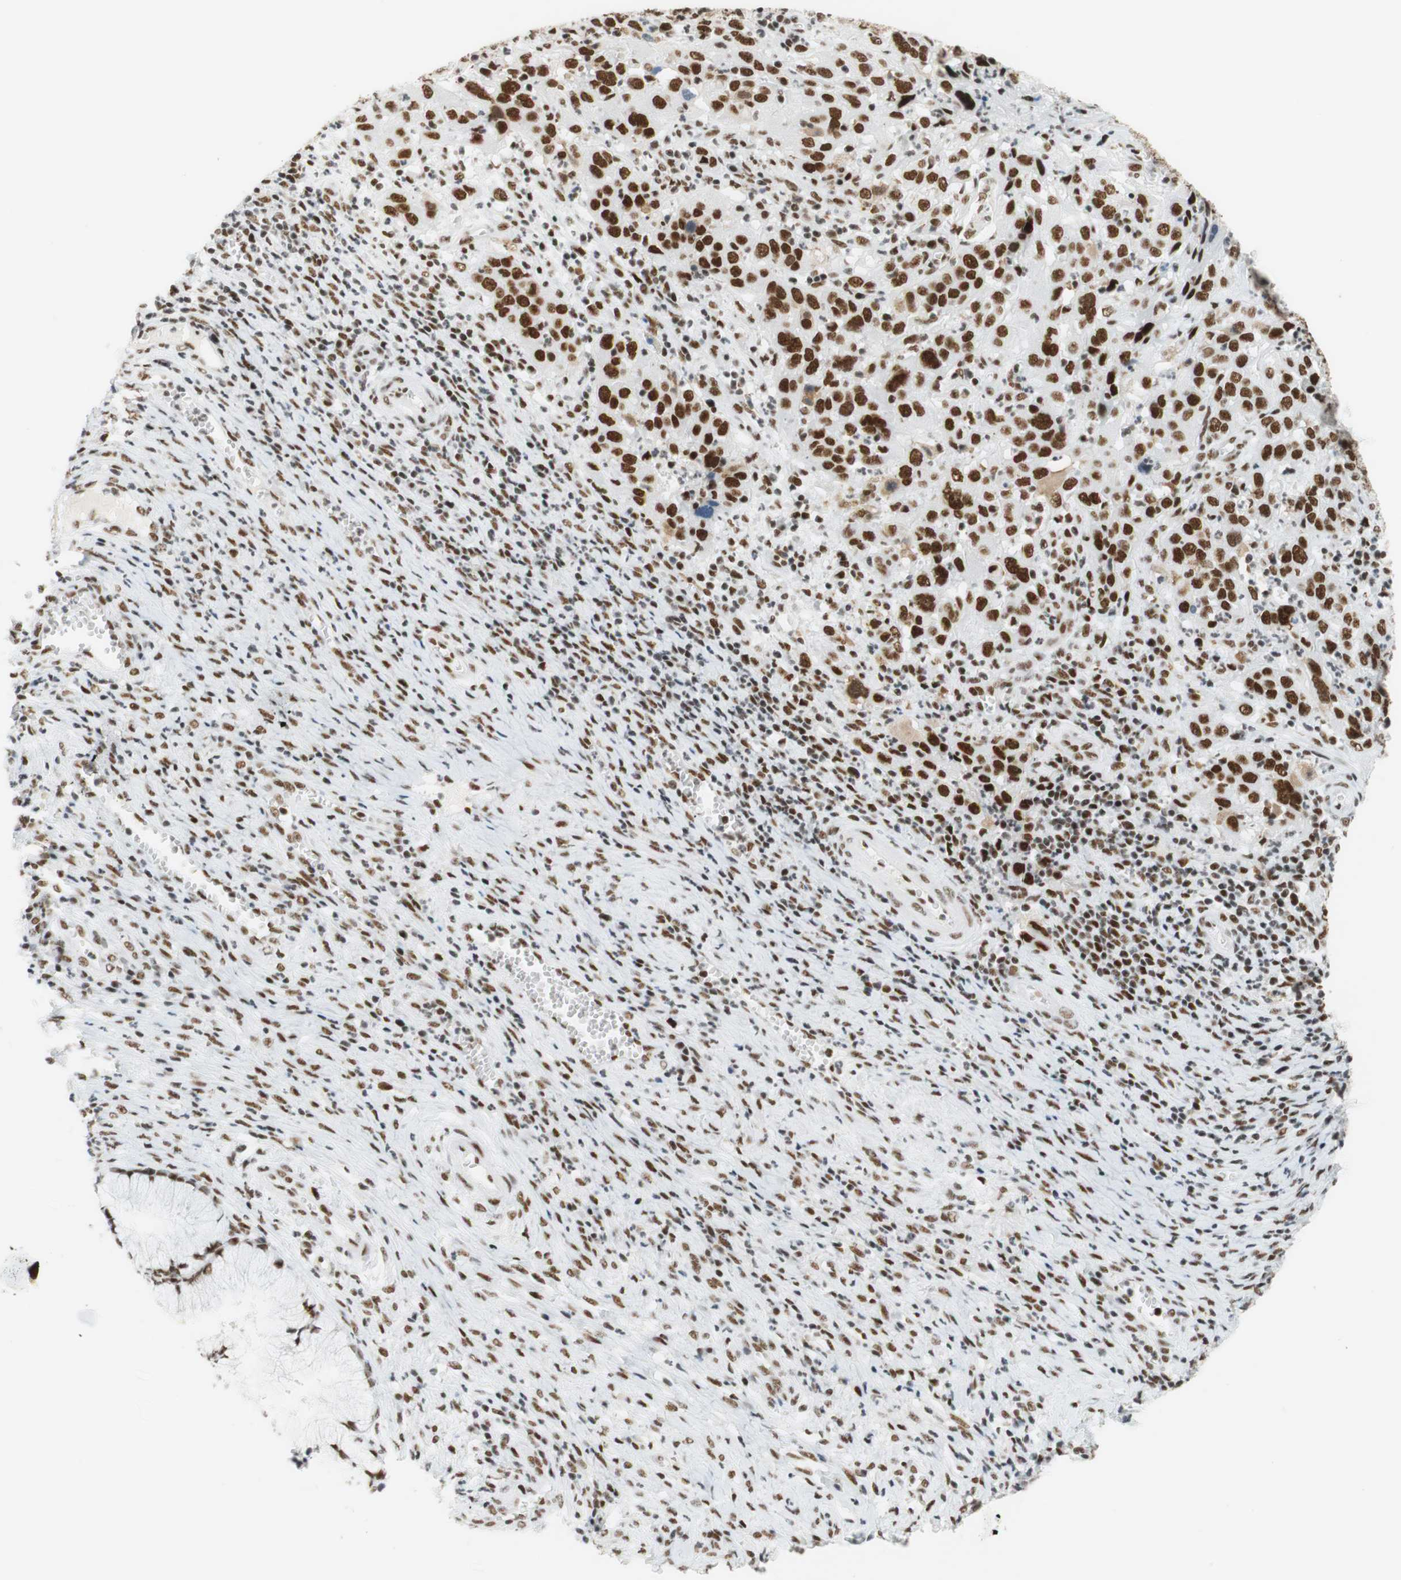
{"staining": {"intensity": "strong", "quantity": ">75%", "location": "nuclear"}, "tissue": "cervical cancer", "cell_type": "Tumor cells", "image_type": "cancer", "snomed": [{"axis": "morphology", "description": "Squamous cell carcinoma, NOS"}, {"axis": "topography", "description": "Cervix"}], "caption": "A high amount of strong nuclear positivity is appreciated in about >75% of tumor cells in cervical cancer tissue. The staining is performed using DAB brown chromogen to label protein expression. The nuclei are counter-stained blue using hematoxylin.", "gene": "RNF20", "patient": {"sex": "female", "age": 32}}